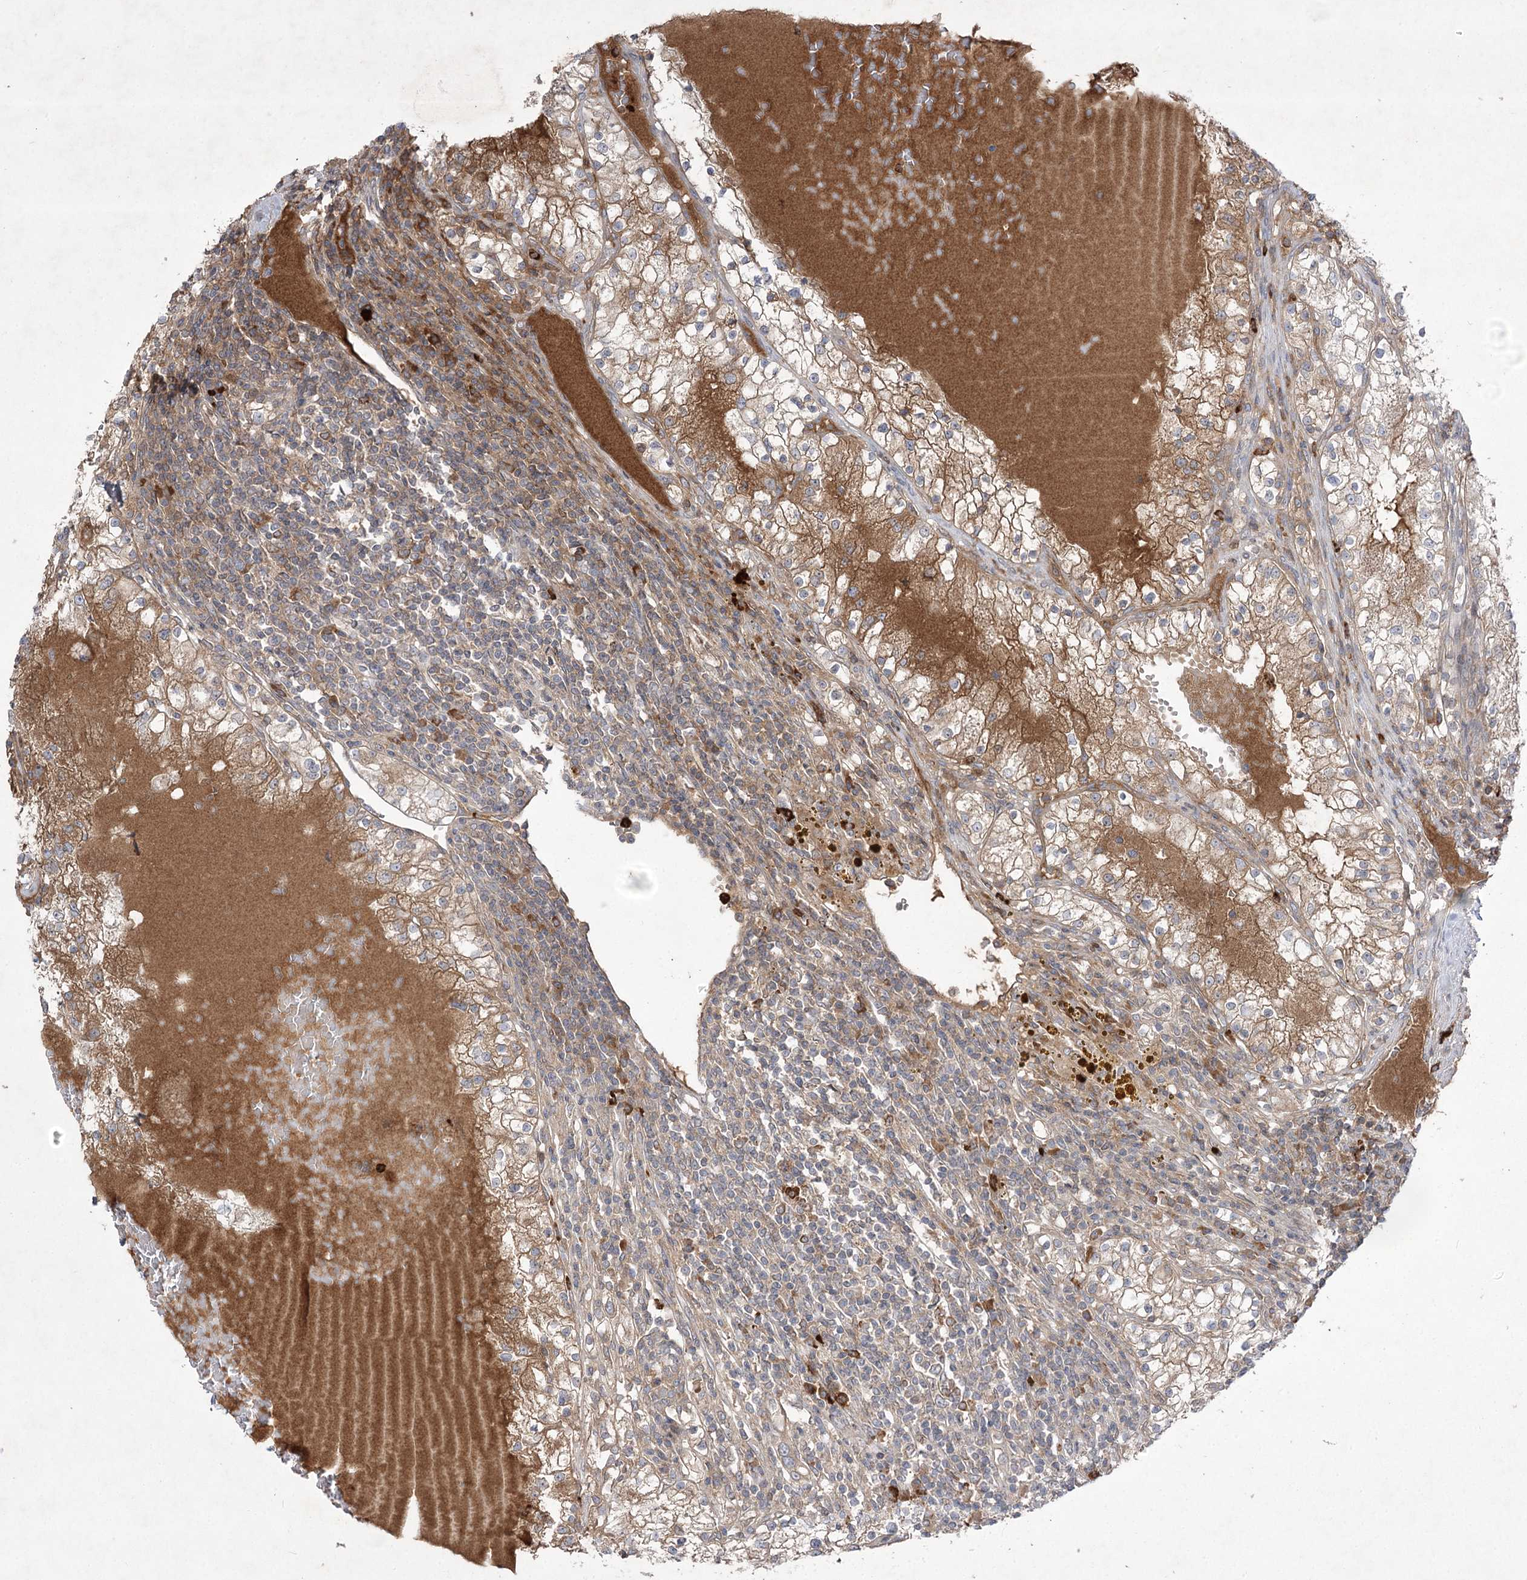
{"staining": {"intensity": "moderate", "quantity": ">75%", "location": "cytoplasmic/membranous"}, "tissue": "renal cancer", "cell_type": "Tumor cells", "image_type": "cancer", "snomed": [{"axis": "morphology", "description": "Normal tissue, NOS"}, {"axis": "morphology", "description": "Adenocarcinoma, NOS"}, {"axis": "topography", "description": "Kidney"}], "caption": "A high-resolution image shows immunohistochemistry (IHC) staining of renal cancer (adenocarcinoma), which reveals moderate cytoplasmic/membranous staining in about >75% of tumor cells. The protein is shown in brown color, while the nuclei are stained blue.", "gene": "PLEKHA5", "patient": {"sex": "male", "age": 68}}